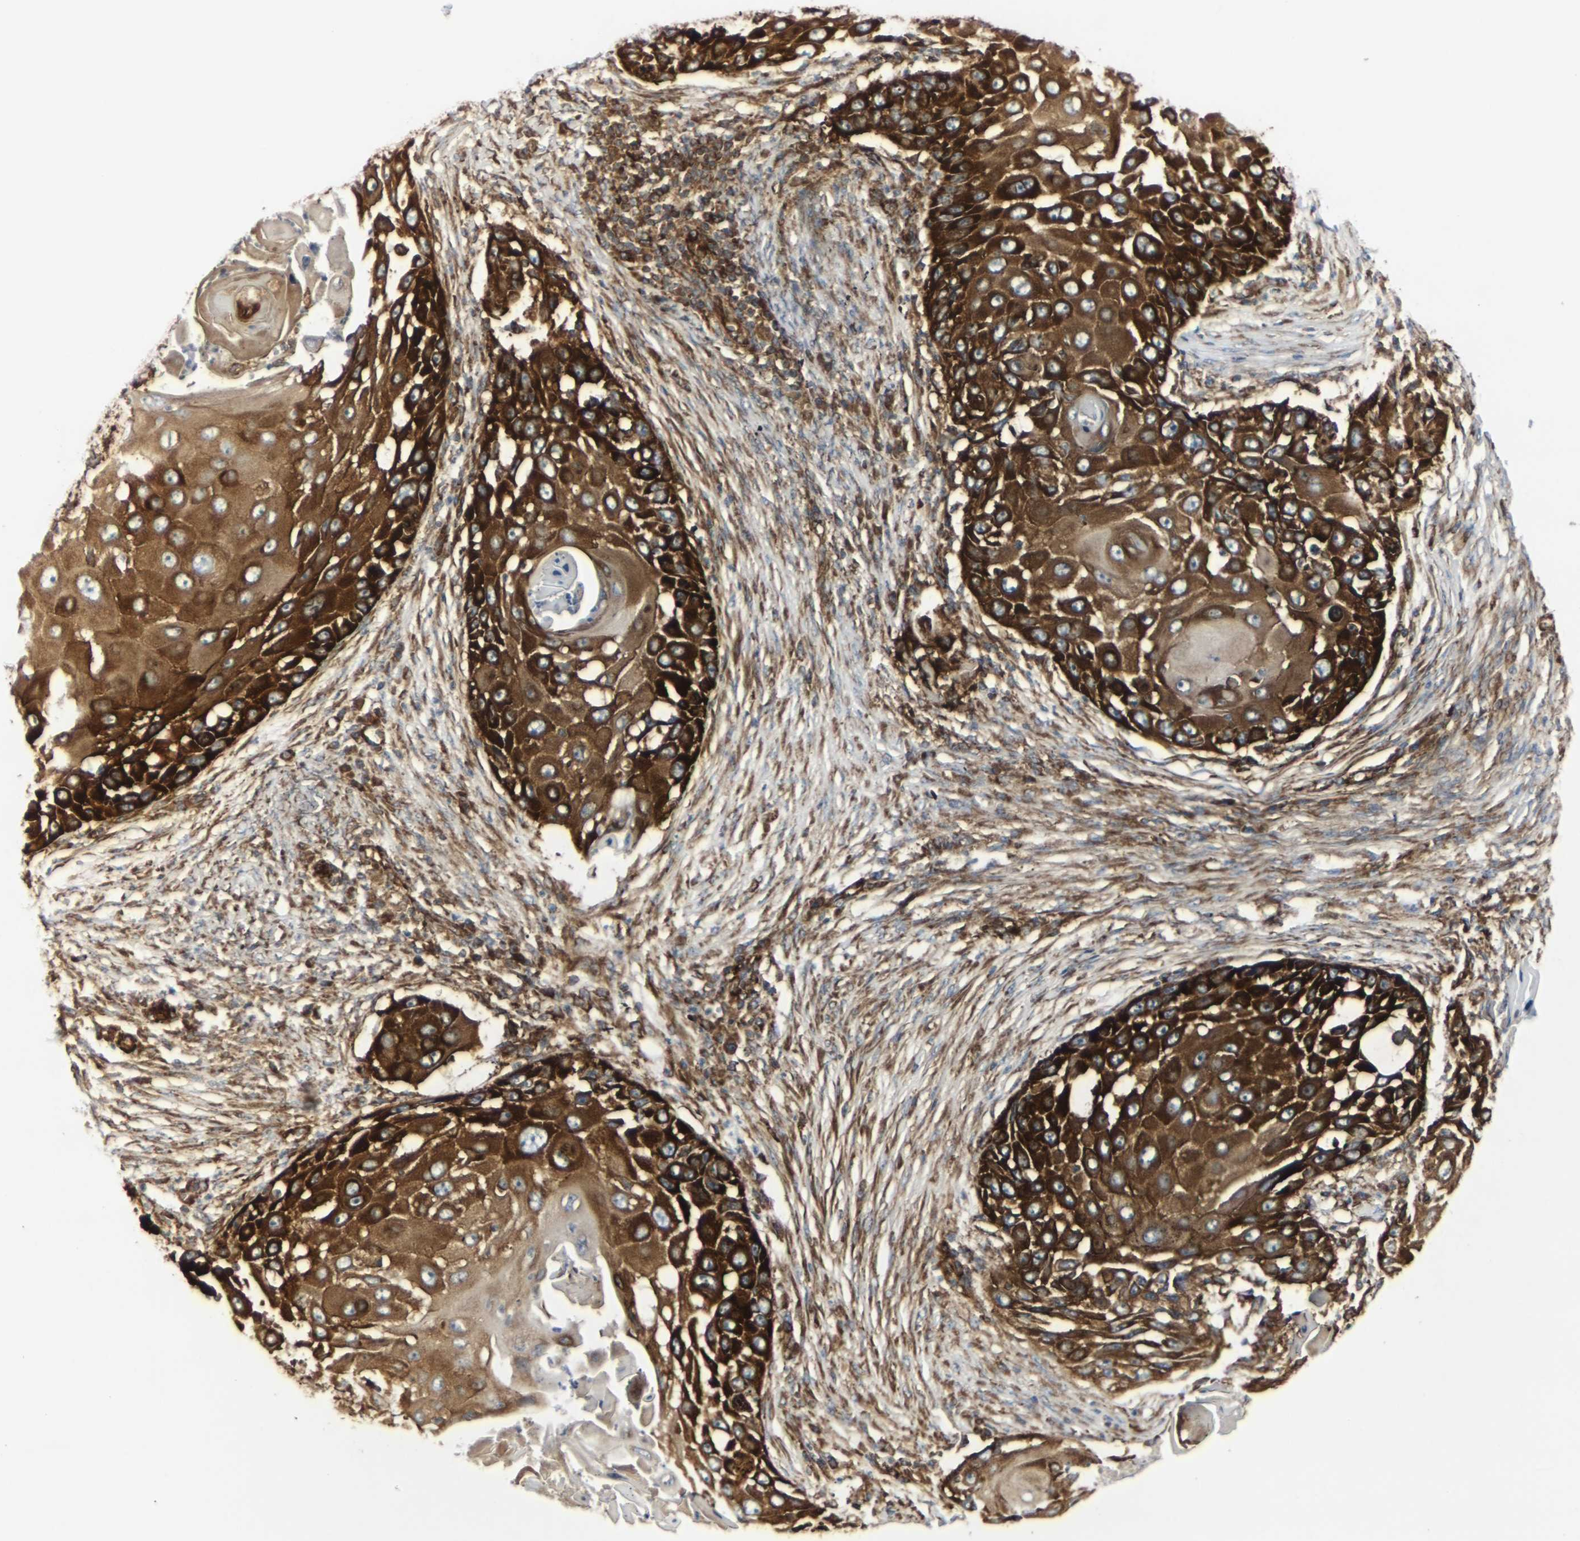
{"staining": {"intensity": "strong", "quantity": ">75%", "location": "cytoplasmic/membranous"}, "tissue": "skin cancer", "cell_type": "Tumor cells", "image_type": "cancer", "snomed": [{"axis": "morphology", "description": "Squamous cell carcinoma, NOS"}, {"axis": "topography", "description": "Skin"}], "caption": "Tumor cells show strong cytoplasmic/membranous staining in approximately >75% of cells in skin squamous cell carcinoma.", "gene": "MARCHF2", "patient": {"sex": "female", "age": 44}}